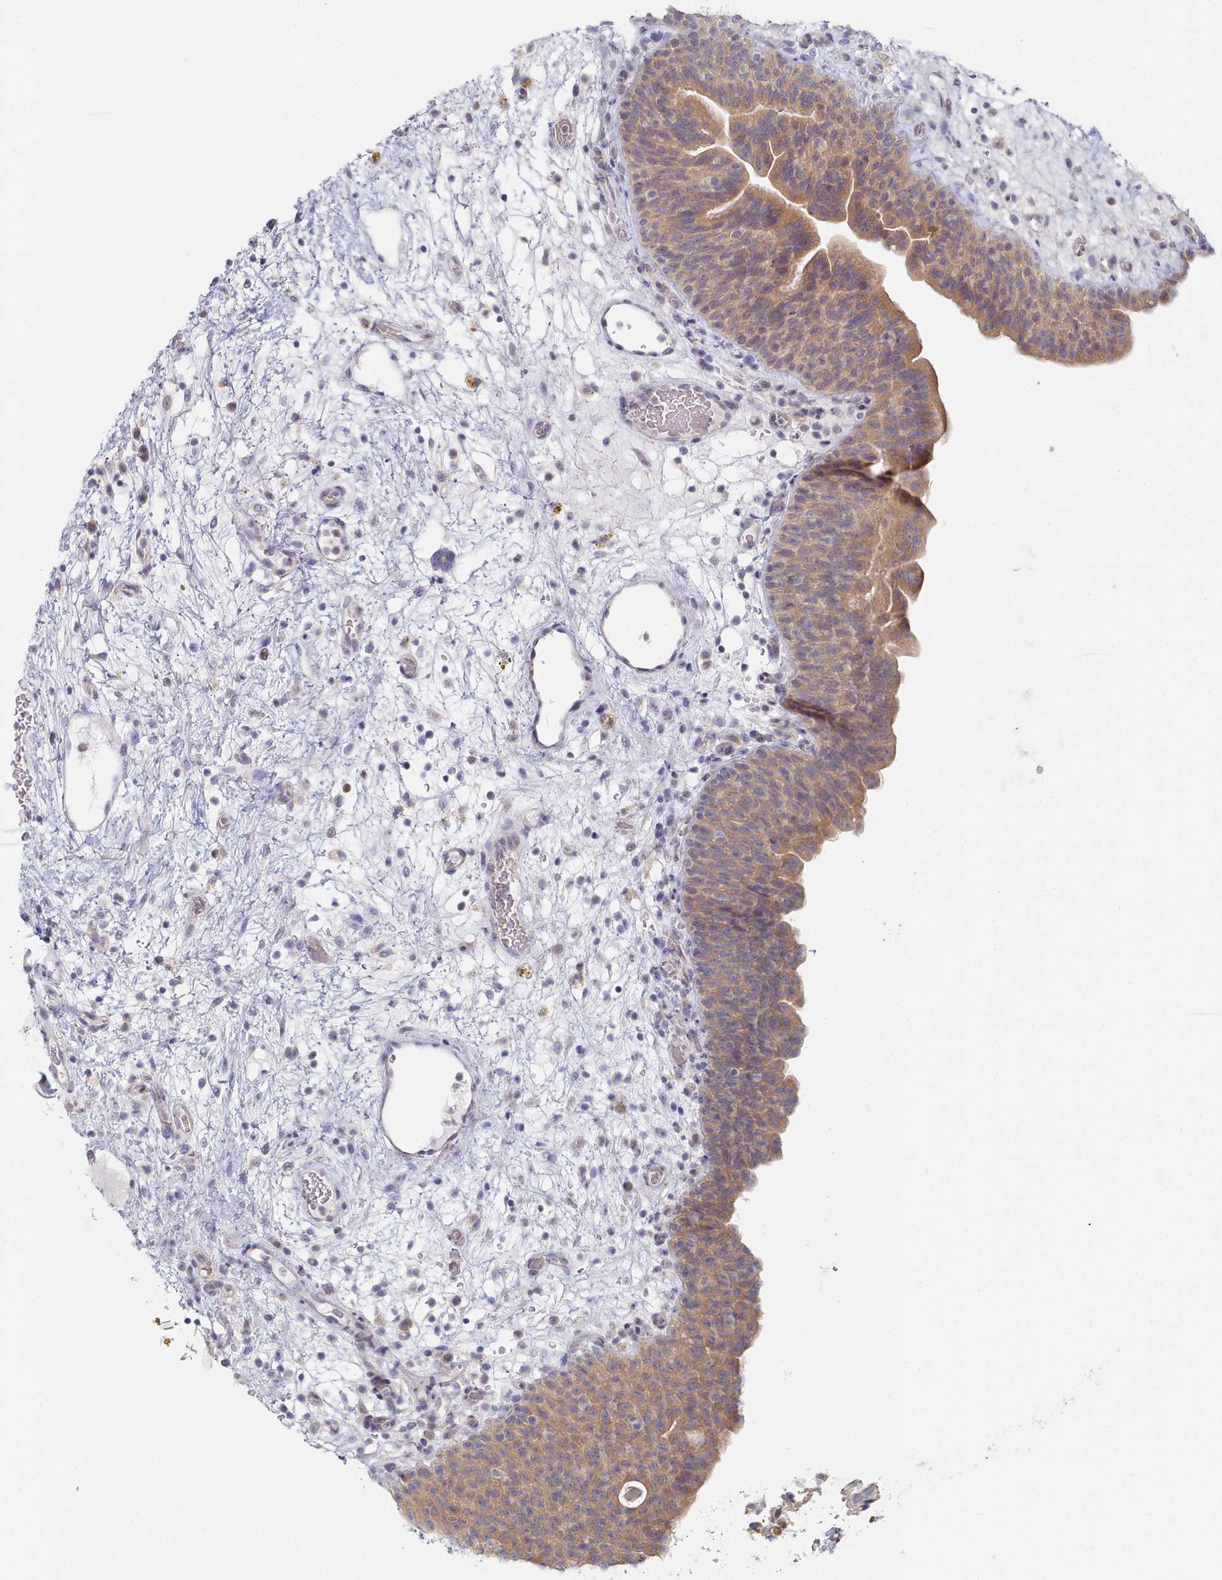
{"staining": {"intensity": "moderate", "quantity": ">75%", "location": "cytoplasmic/membranous"}, "tissue": "urinary bladder", "cell_type": "Urothelial cells", "image_type": "normal", "snomed": [{"axis": "morphology", "description": "Normal tissue, NOS"}, {"axis": "topography", "description": "Urinary bladder"}], "caption": "The immunohistochemical stain highlights moderate cytoplasmic/membranous positivity in urothelial cells of unremarkable urinary bladder. The staining was performed using DAB to visualize the protein expression in brown, while the nuclei were stained in blue with hematoxylin (Magnification: 20x).", "gene": "TYW1B", "patient": {"sex": "male", "age": 71}}